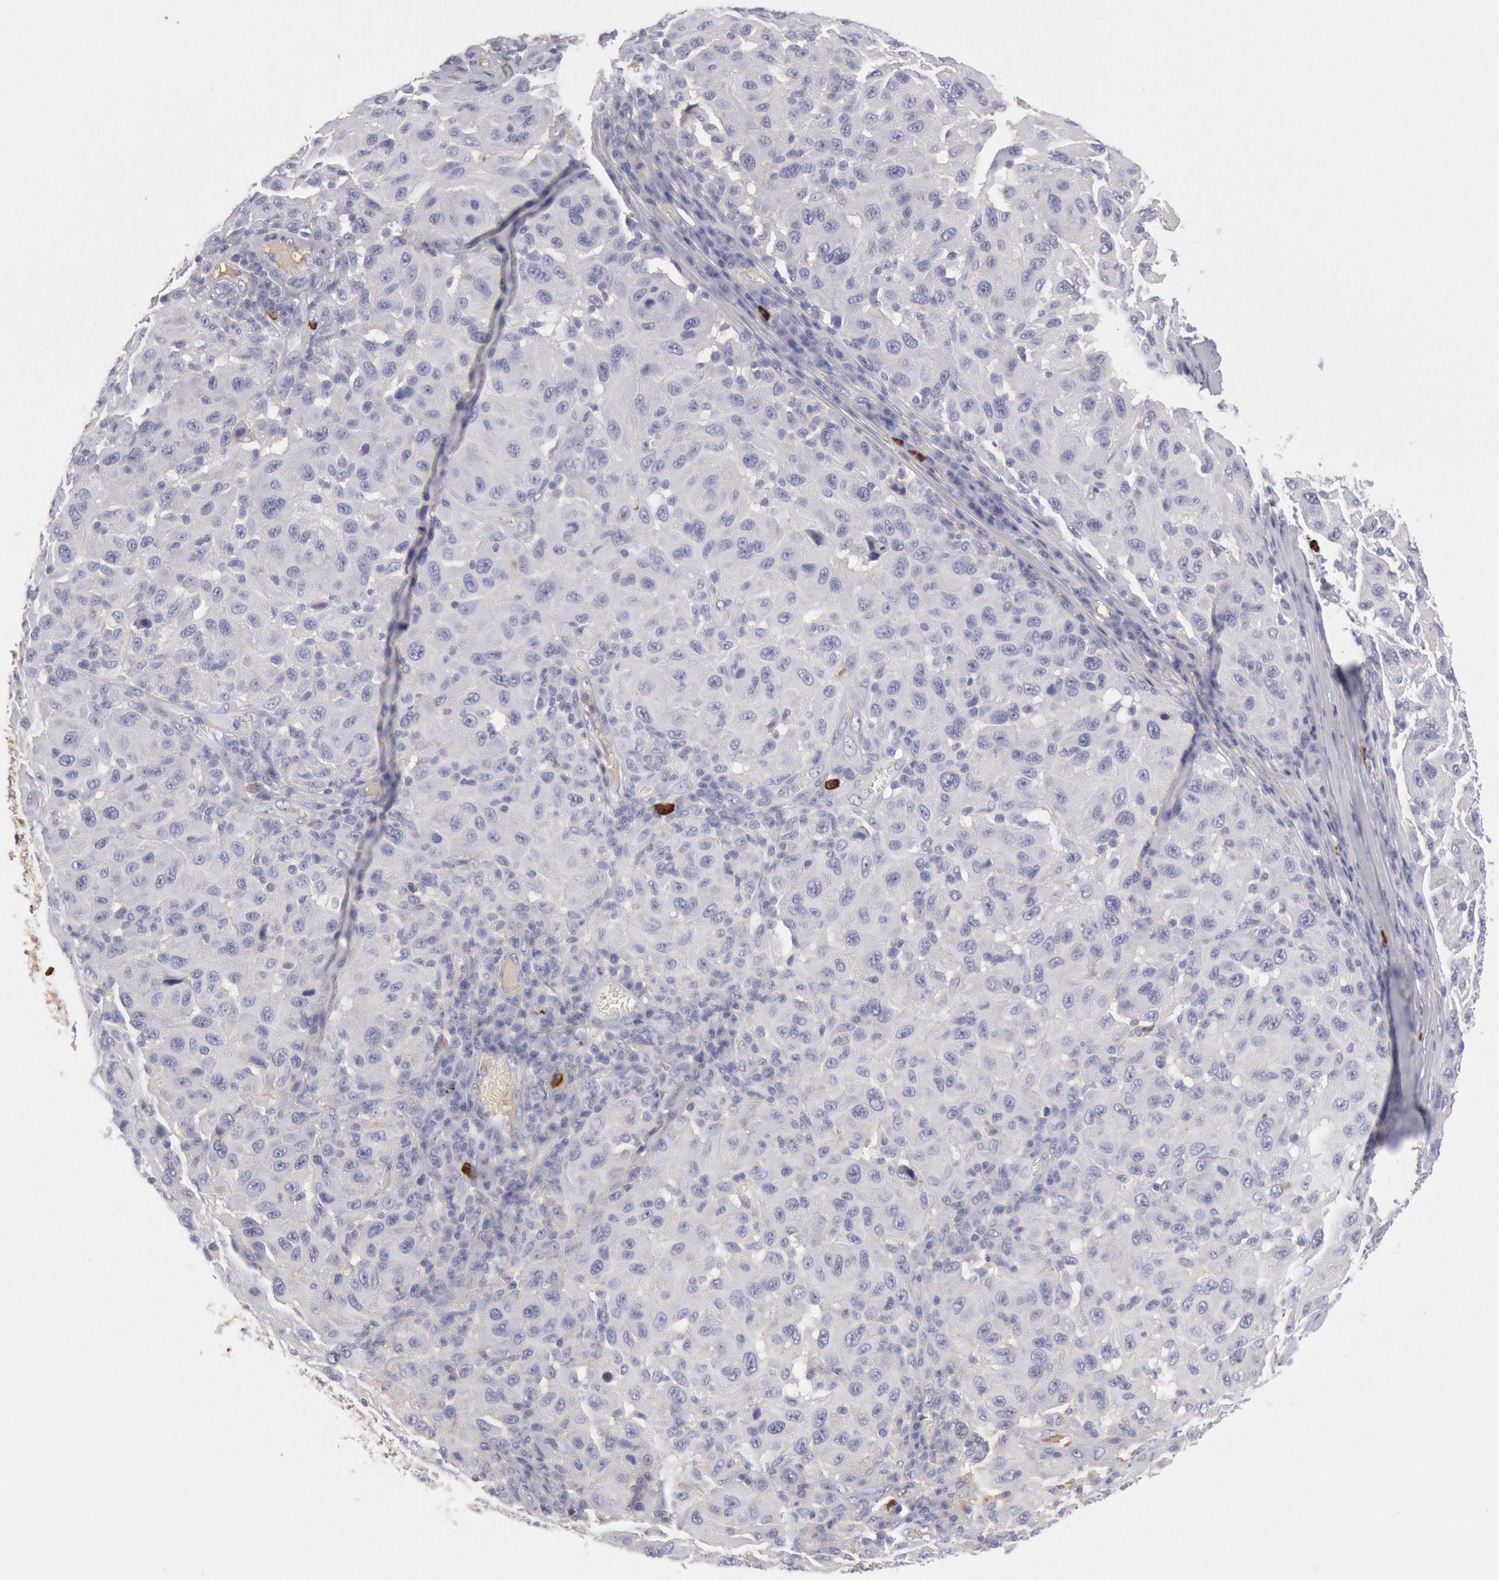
{"staining": {"intensity": "negative", "quantity": "none", "location": "none"}, "tissue": "melanoma", "cell_type": "Tumor cells", "image_type": "cancer", "snomed": [{"axis": "morphology", "description": "Malignant melanoma, NOS"}, {"axis": "topography", "description": "Skin"}], "caption": "IHC photomicrograph of human melanoma stained for a protein (brown), which exhibits no expression in tumor cells.", "gene": "IGHA1", "patient": {"sex": "female", "age": 77}}